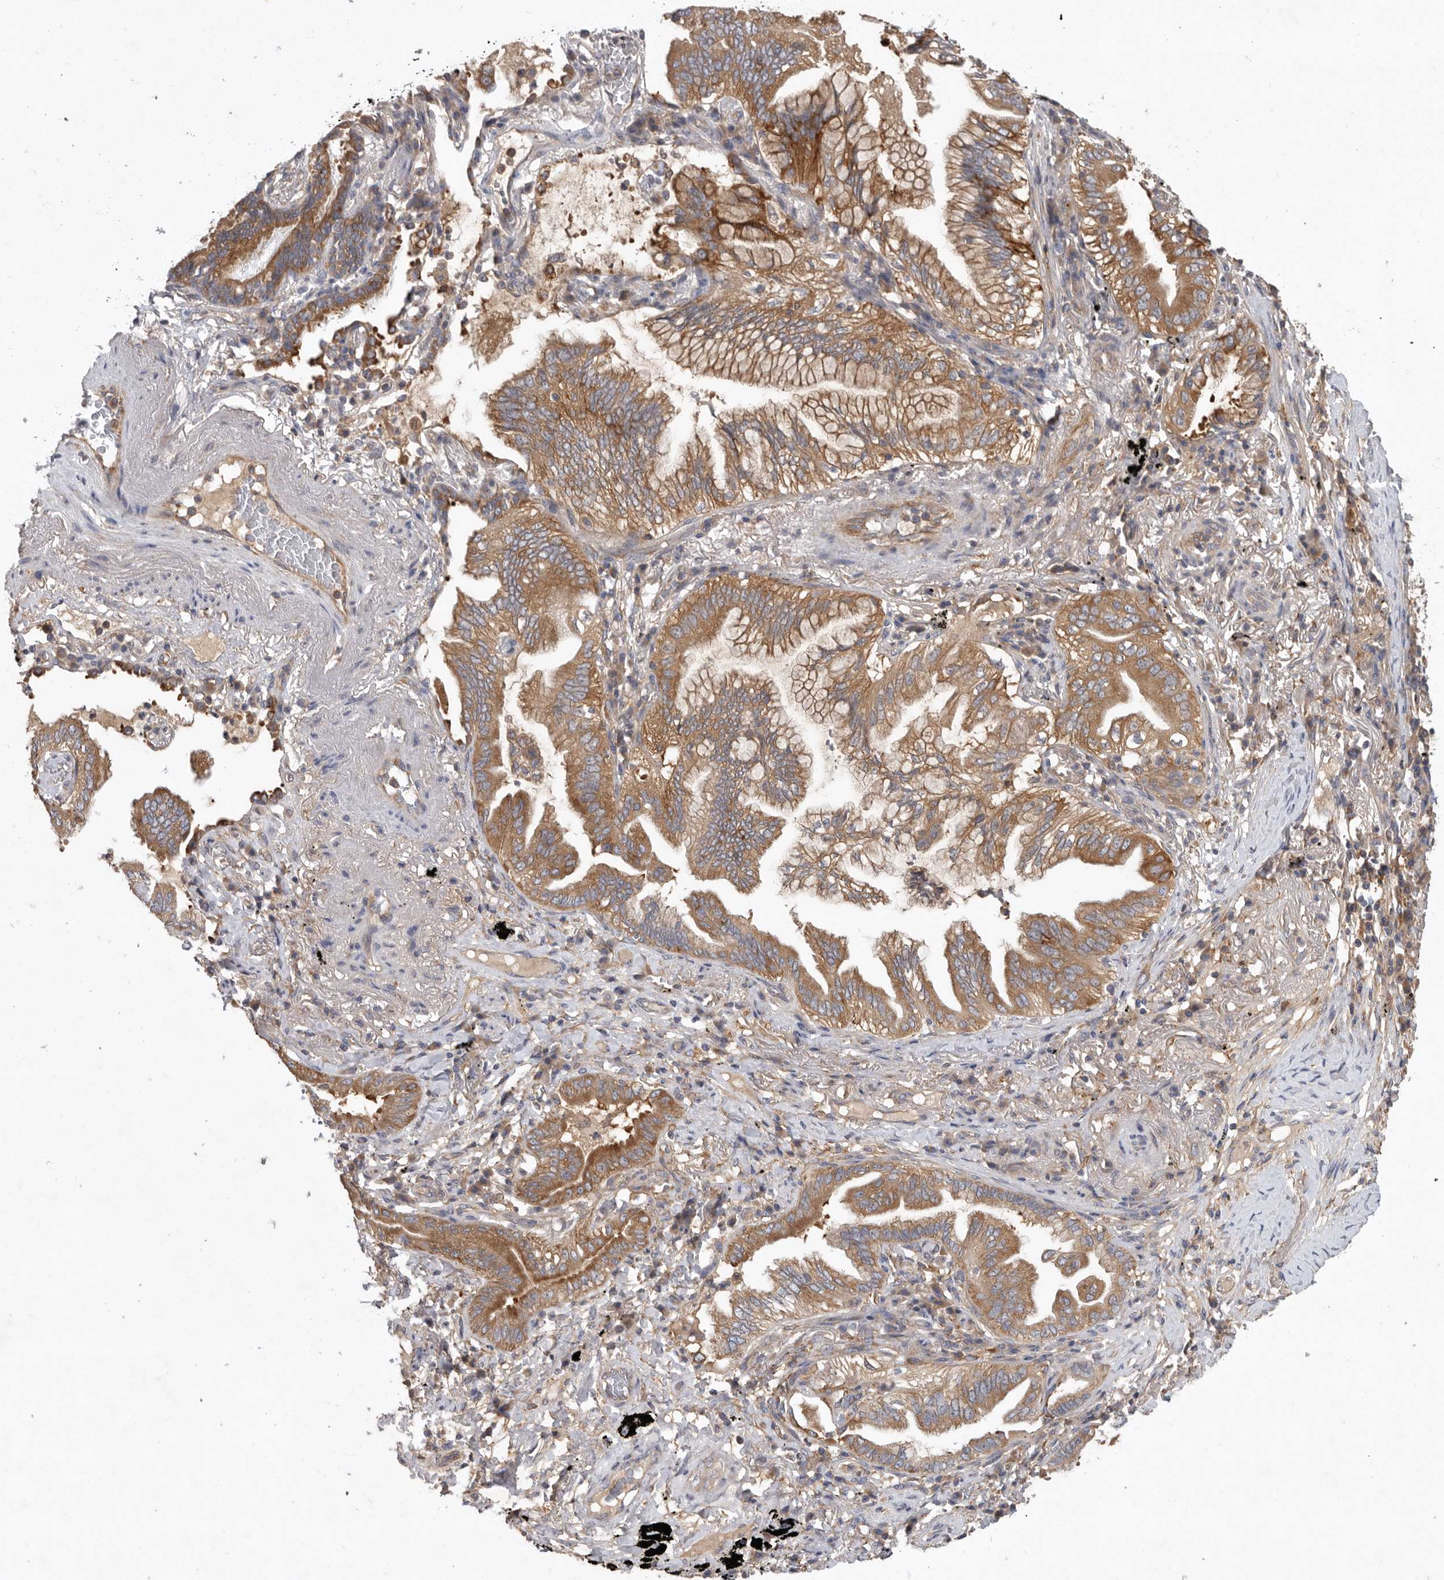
{"staining": {"intensity": "moderate", "quantity": ">75%", "location": "cytoplasmic/membranous"}, "tissue": "lung cancer", "cell_type": "Tumor cells", "image_type": "cancer", "snomed": [{"axis": "morphology", "description": "Adenocarcinoma, NOS"}, {"axis": "topography", "description": "Lung"}], "caption": "A micrograph showing moderate cytoplasmic/membranous positivity in approximately >75% of tumor cells in lung cancer (adenocarcinoma), as visualized by brown immunohistochemical staining.", "gene": "C1orf109", "patient": {"sex": "female", "age": 70}}